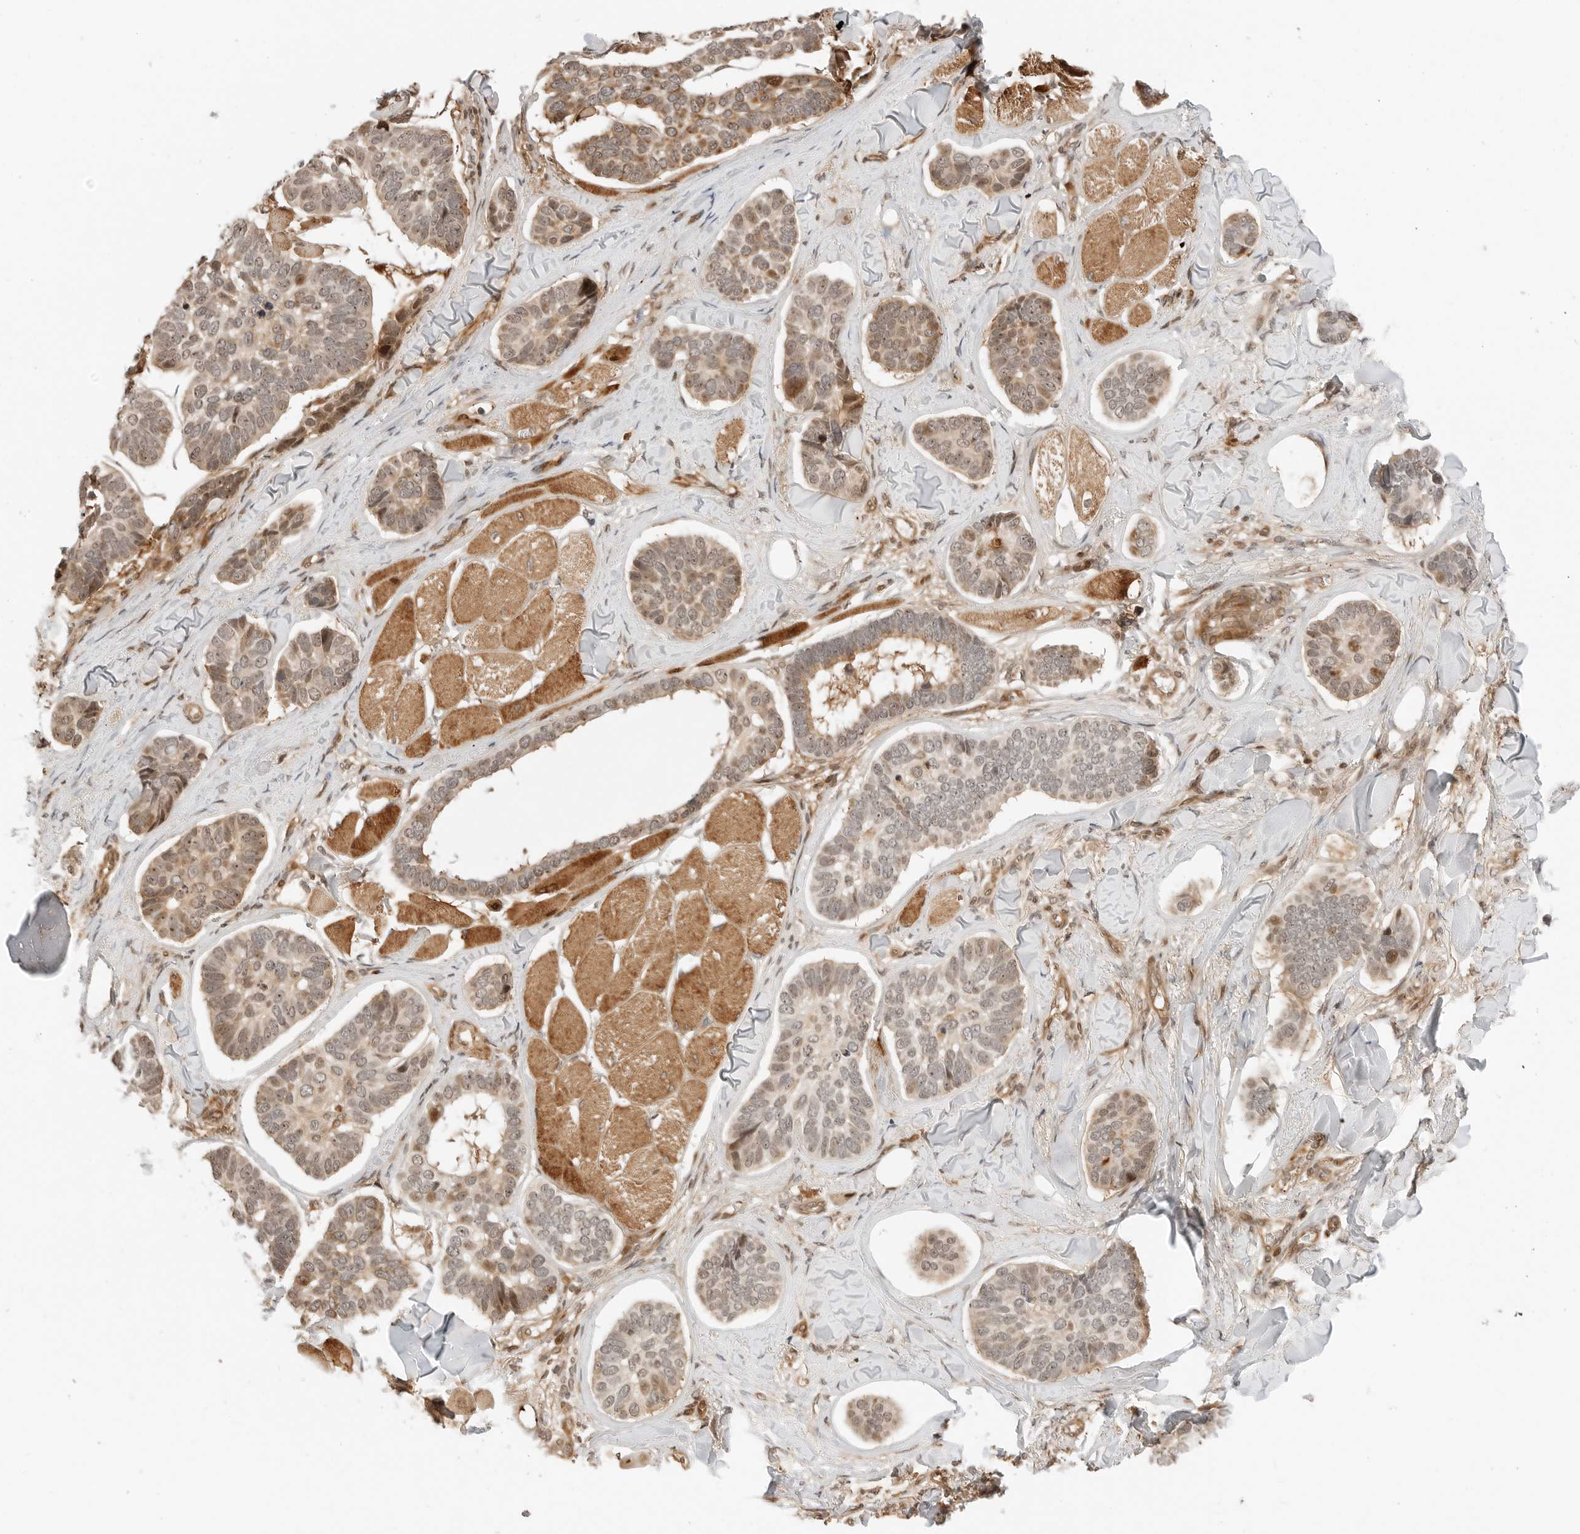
{"staining": {"intensity": "weak", "quantity": "25%-75%", "location": "cytoplasmic/membranous,nuclear"}, "tissue": "skin cancer", "cell_type": "Tumor cells", "image_type": "cancer", "snomed": [{"axis": "morphology", "description": "Basal cell carcinoma"}, {"axis": "topography", "description": "Skin"}], "caption": "An immunohistochemistry photomicrograph of neoplastic tissue is shown. Protein staining in brown highlights weak cytoplasmic/membranous and nuclear positivity in skin cancer within tumor cells.", "gene": "GEM", "patient": {"sex": "male", "age": 62}}